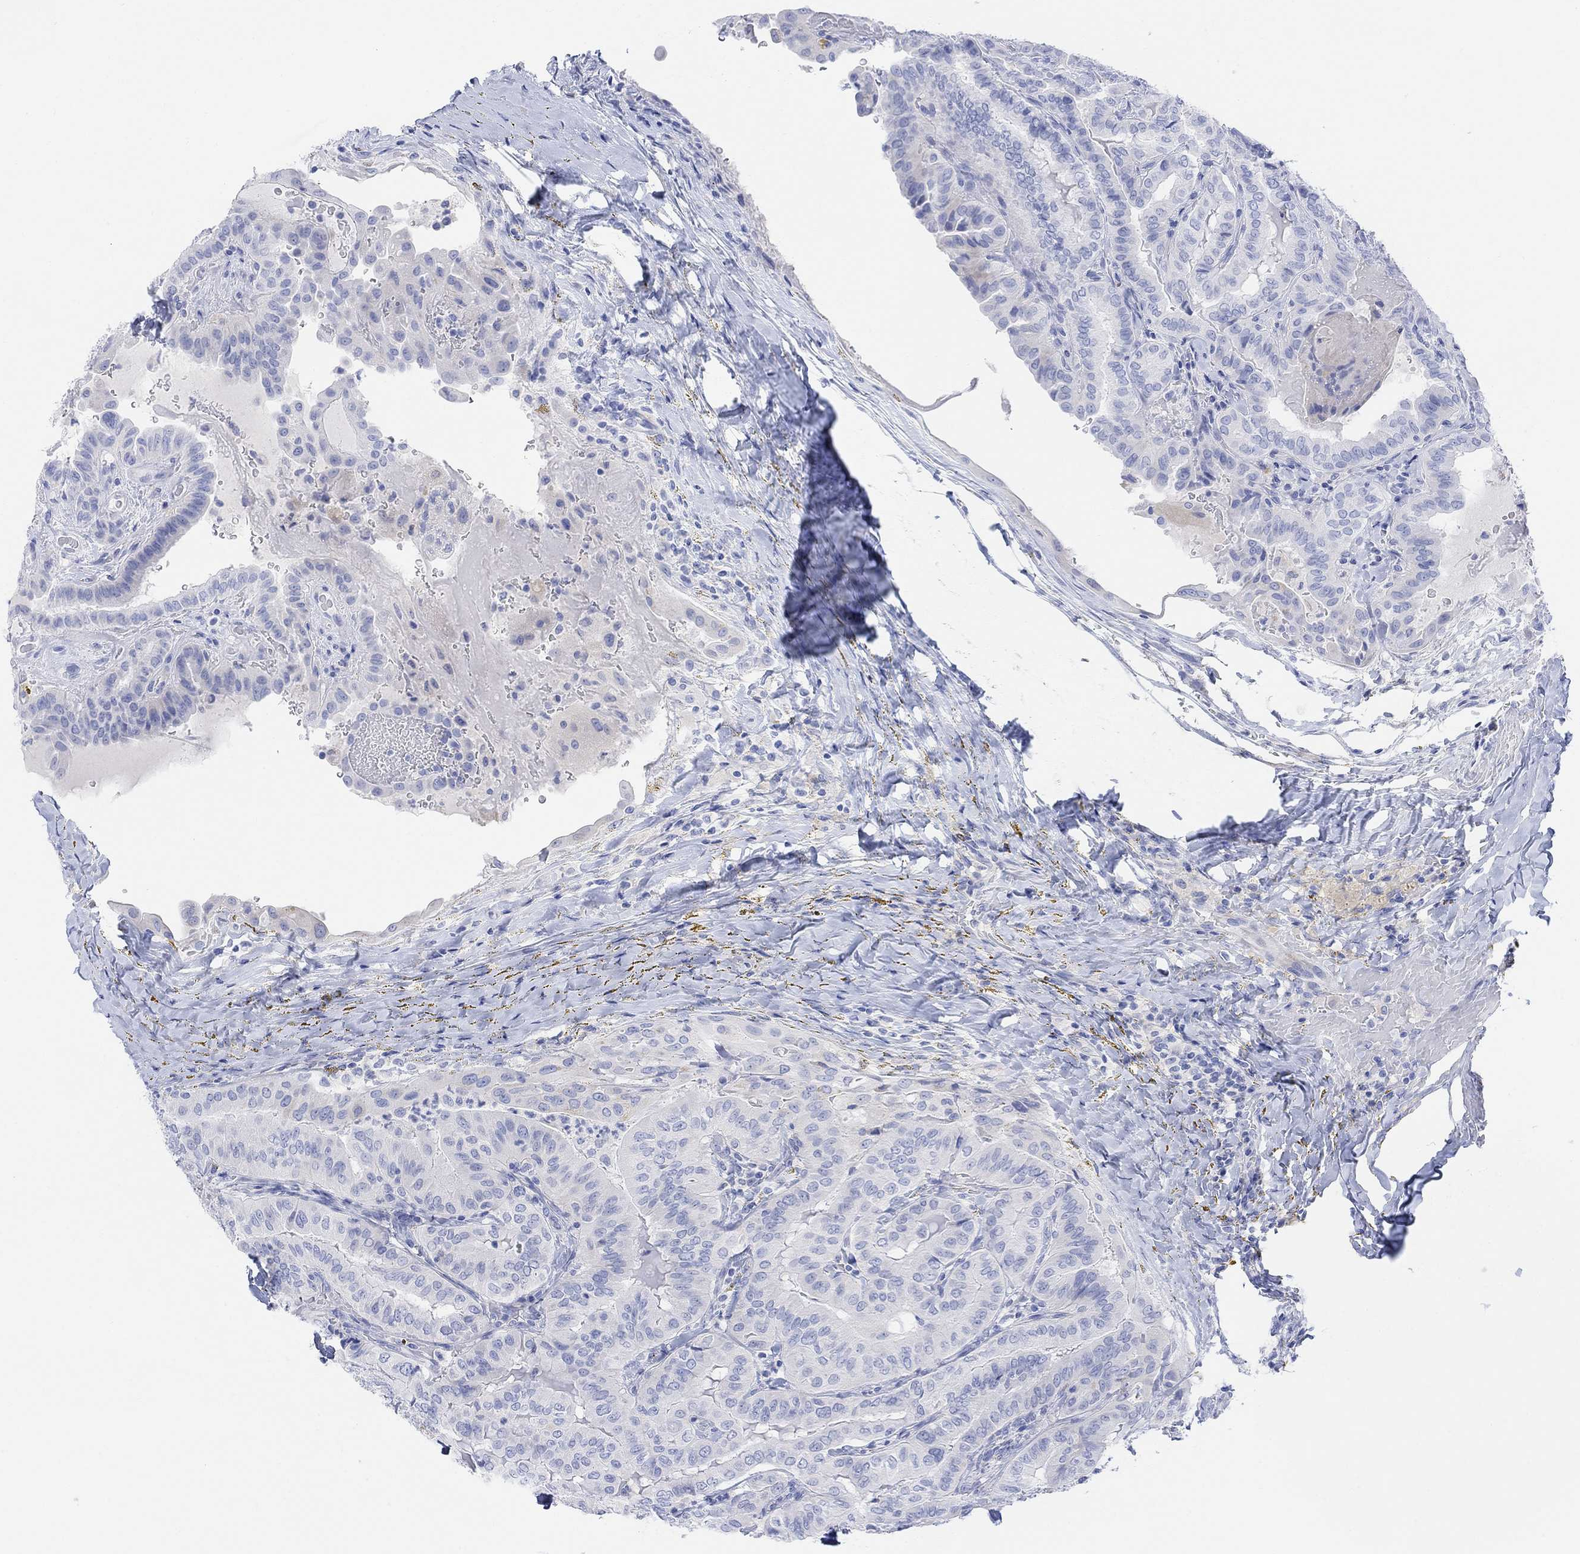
{"staining": {"intensity": "negative", "quantity": "none", "location": "none"}, "tissue": "thyroid cancer", "cell_type": "Tumor cells", "image_type": "cancer", "snomed": [{"axis": "morphology", "description": "Papillary adenocarcinoma, NOS"}, {"axis": "topography", "description": "Thyroid gland"}], "caption": "Papillary adenocarcinoma (thyroid) was stained to show a protein in brown. There is no significant expression in tumor cells.", "gene": "GNG13", "patient": {"sex": "female", "age": 68}}